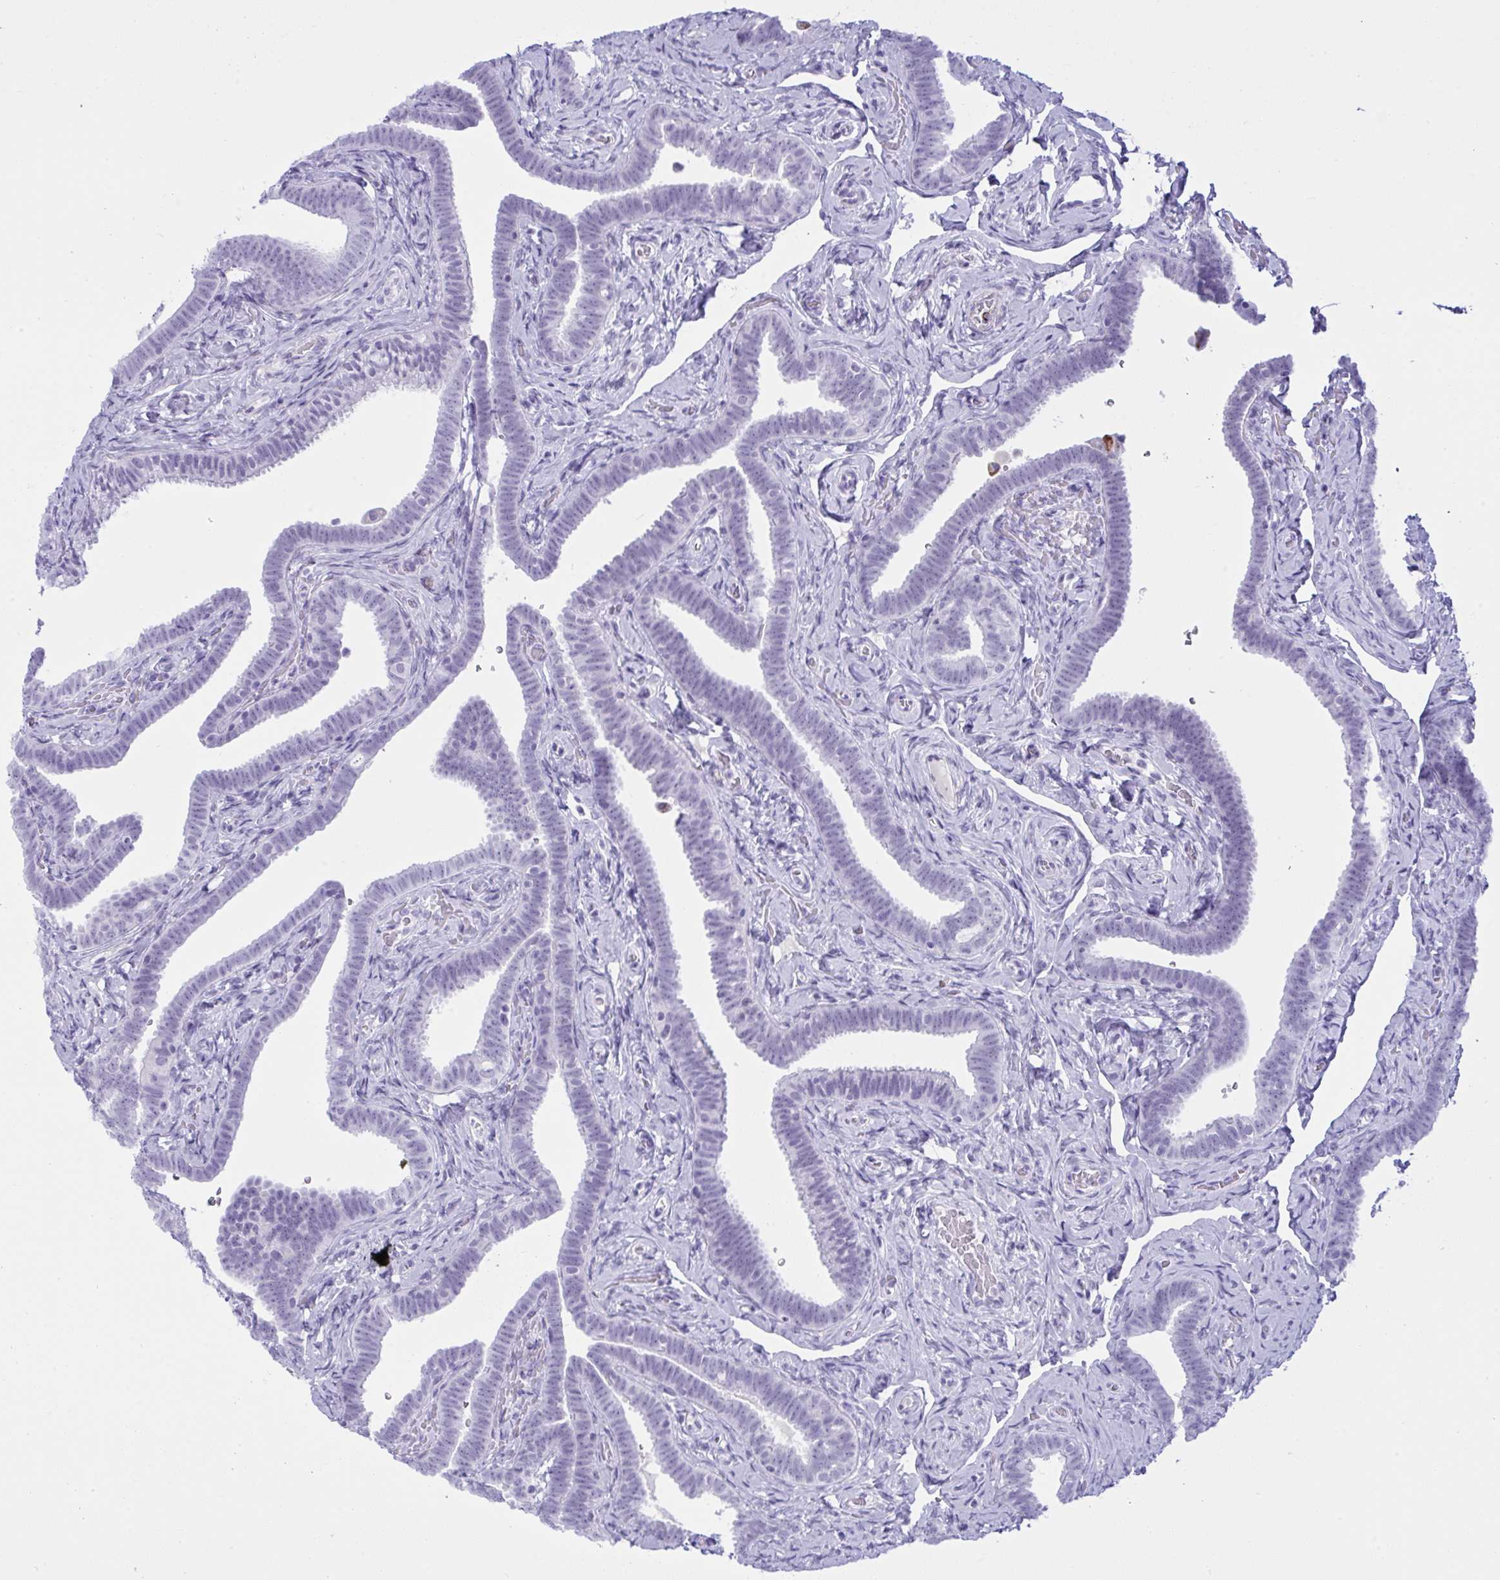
{"staining": {"intensity": "negative", "quantity": "none", "location": "none"}, "tissue": "fallopian tube", "cell_type": "Glandular cells", "image_type": "normal", "snomed": [{"axis": "morphology", "description": "Normal tissue, NOS"}, {"axis": "topography", "description": "Fallopian tube"}], "caption": "DAB (3,3'-diaminobenzidine) immunohistochemical staining of normal fallopian tube exhibits no significant positivity in glandular cells. (Stains: DAB immunohistochemistry with hematoxylin counter stain, Microscopy: brightfield microscopy at high magnification).", "gene": "ELN", "patient": {"sex": "female", "age": 69}}